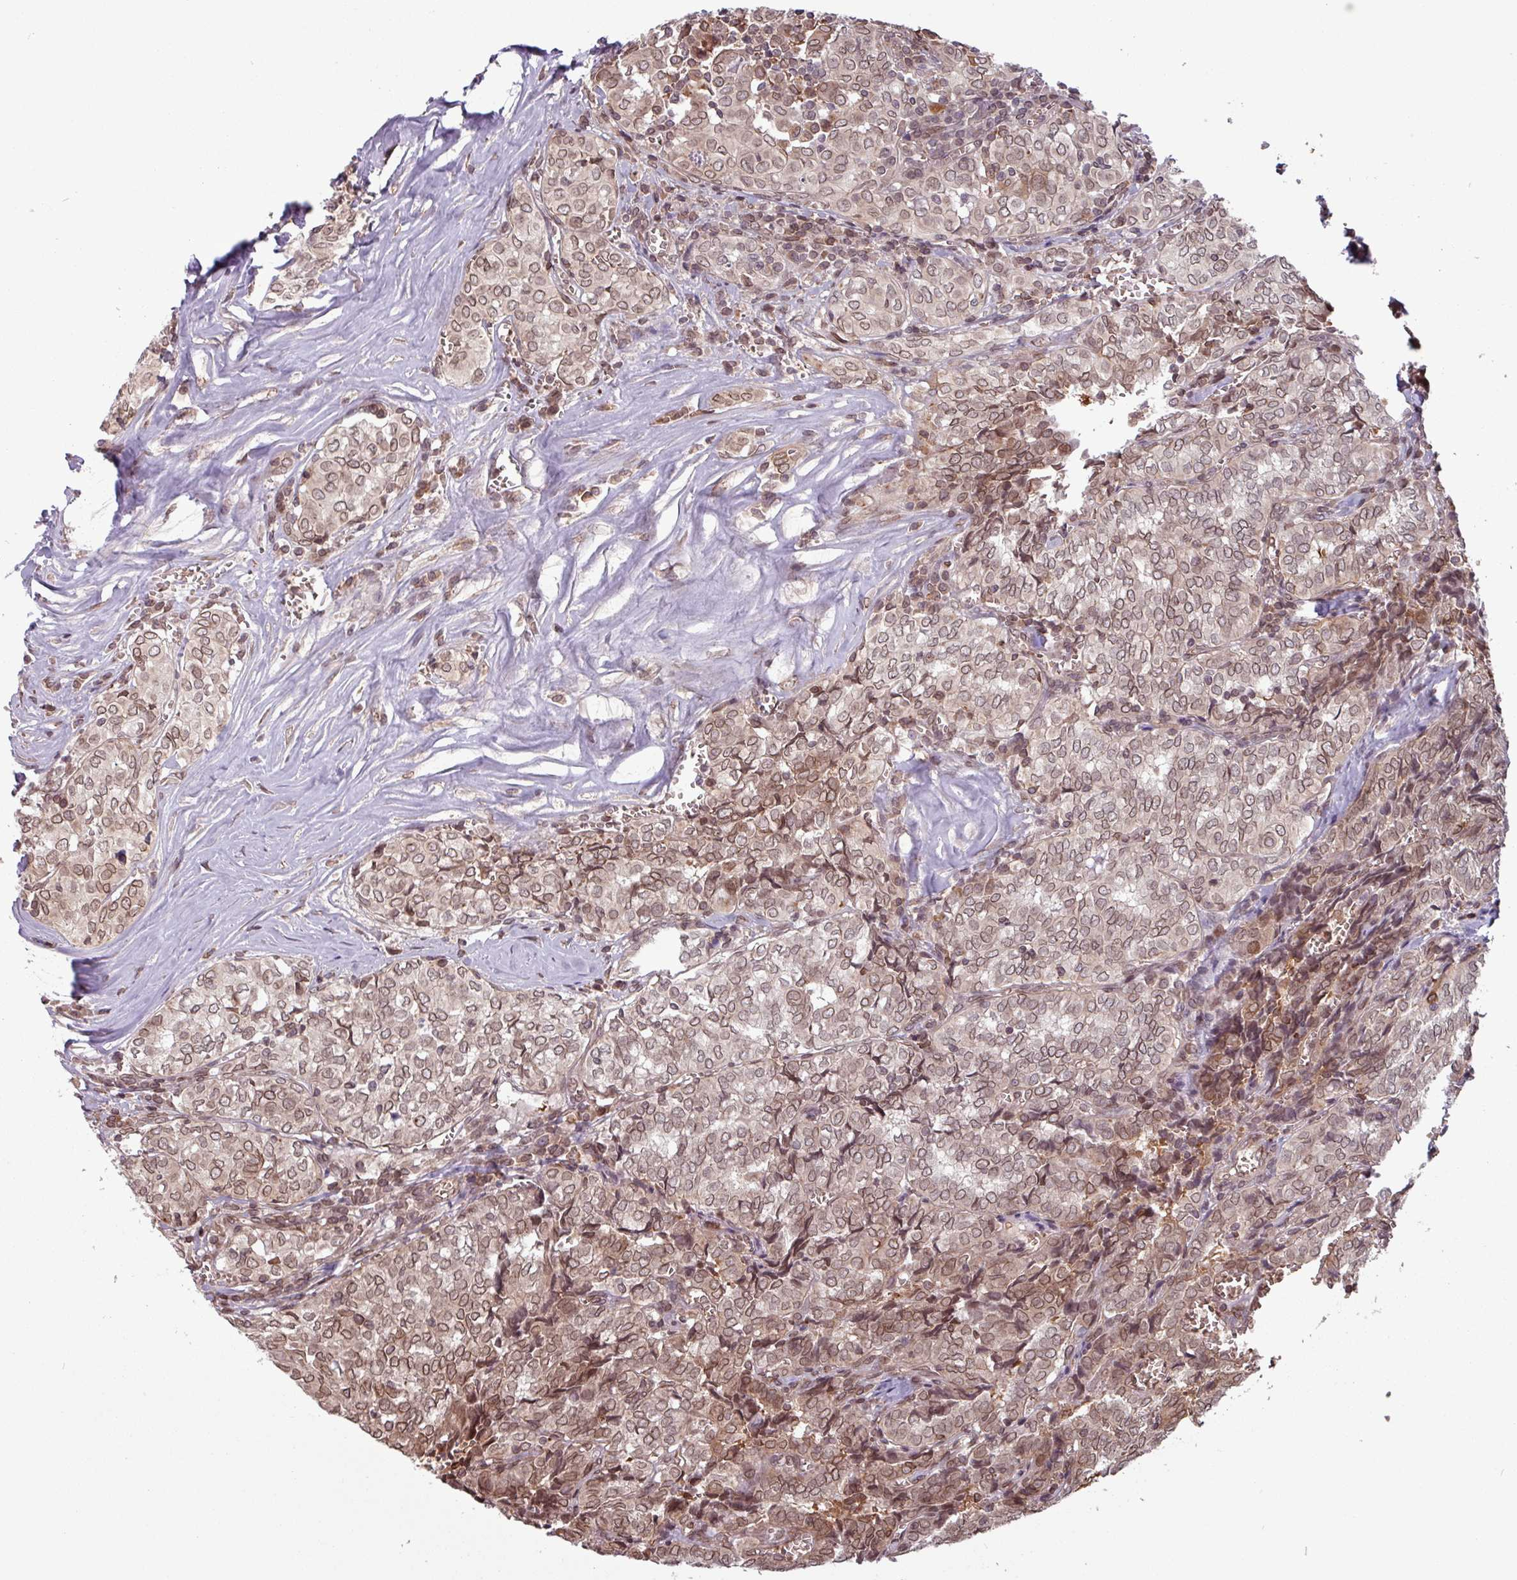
{"staining": {"intensity": "weak", "quantity": ">75%", "location": "cytoplasmic/membranous,nuclear"}, "tissue": "thyroid cancer", "cell_type": "Tumor cells", "image_type": "cancer", "snomed": [{"axis": "morphology", "description": "Papillary adenocarcinoma, NOS"}, {"axis": "topography", "description": "Thyroid gland"}], "caption": "High-magnification brightfield microscopy of thyroid papillary adenocarcinoma stained with DAB (brown) and counterstained with hematoxylin (blue). tumor cells exhibit weak cytoplasmic/membranous and nuclear expression is identified in about>75% of cells.", "gene": "RBM4B", "patient": {"sex": "female", "age": 30}}